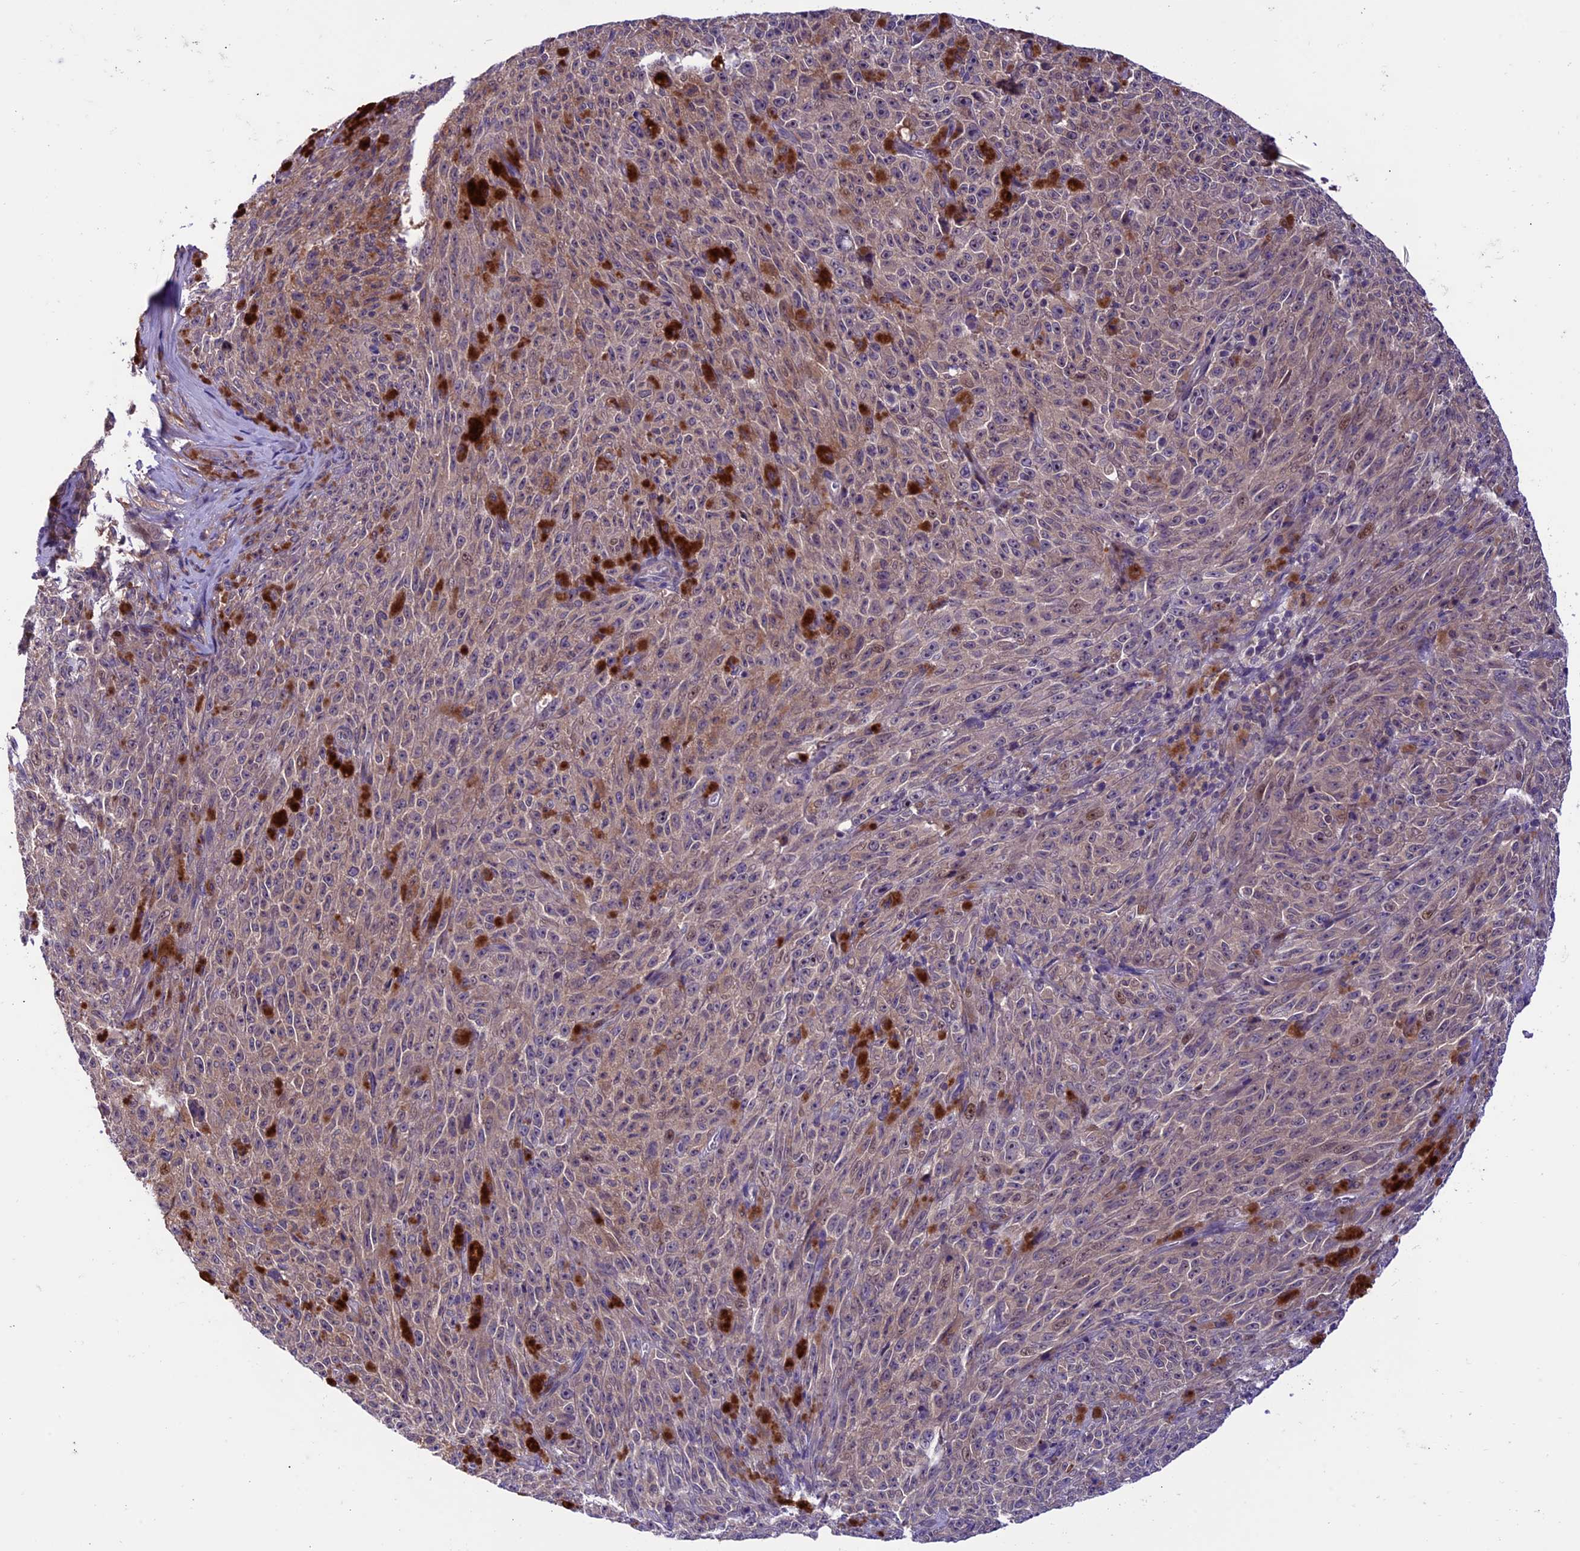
{"staining": {"intensity": "weak", "quantity": "25%-75%", "location": "cytoplasmic/membranous"}, "tissue": "melanoma", "cell_type": "Tumor cells", "image_type": "cancer", "snomed": [{"axis": "morphology", "description": "Malignant melanoma, NOS"}, {"axis": "topography", "description": "Skin"}], "caption": "This photomicrograph displays malignant melanoma stained with IHC to label a protein in brown. The cytoplasmic/membranous of tumor cells show weak positivity for the protein. Nuclei are counter-stained blue.", "gene": "XKR7", "patient": {"sex": "female", "age": 82}}